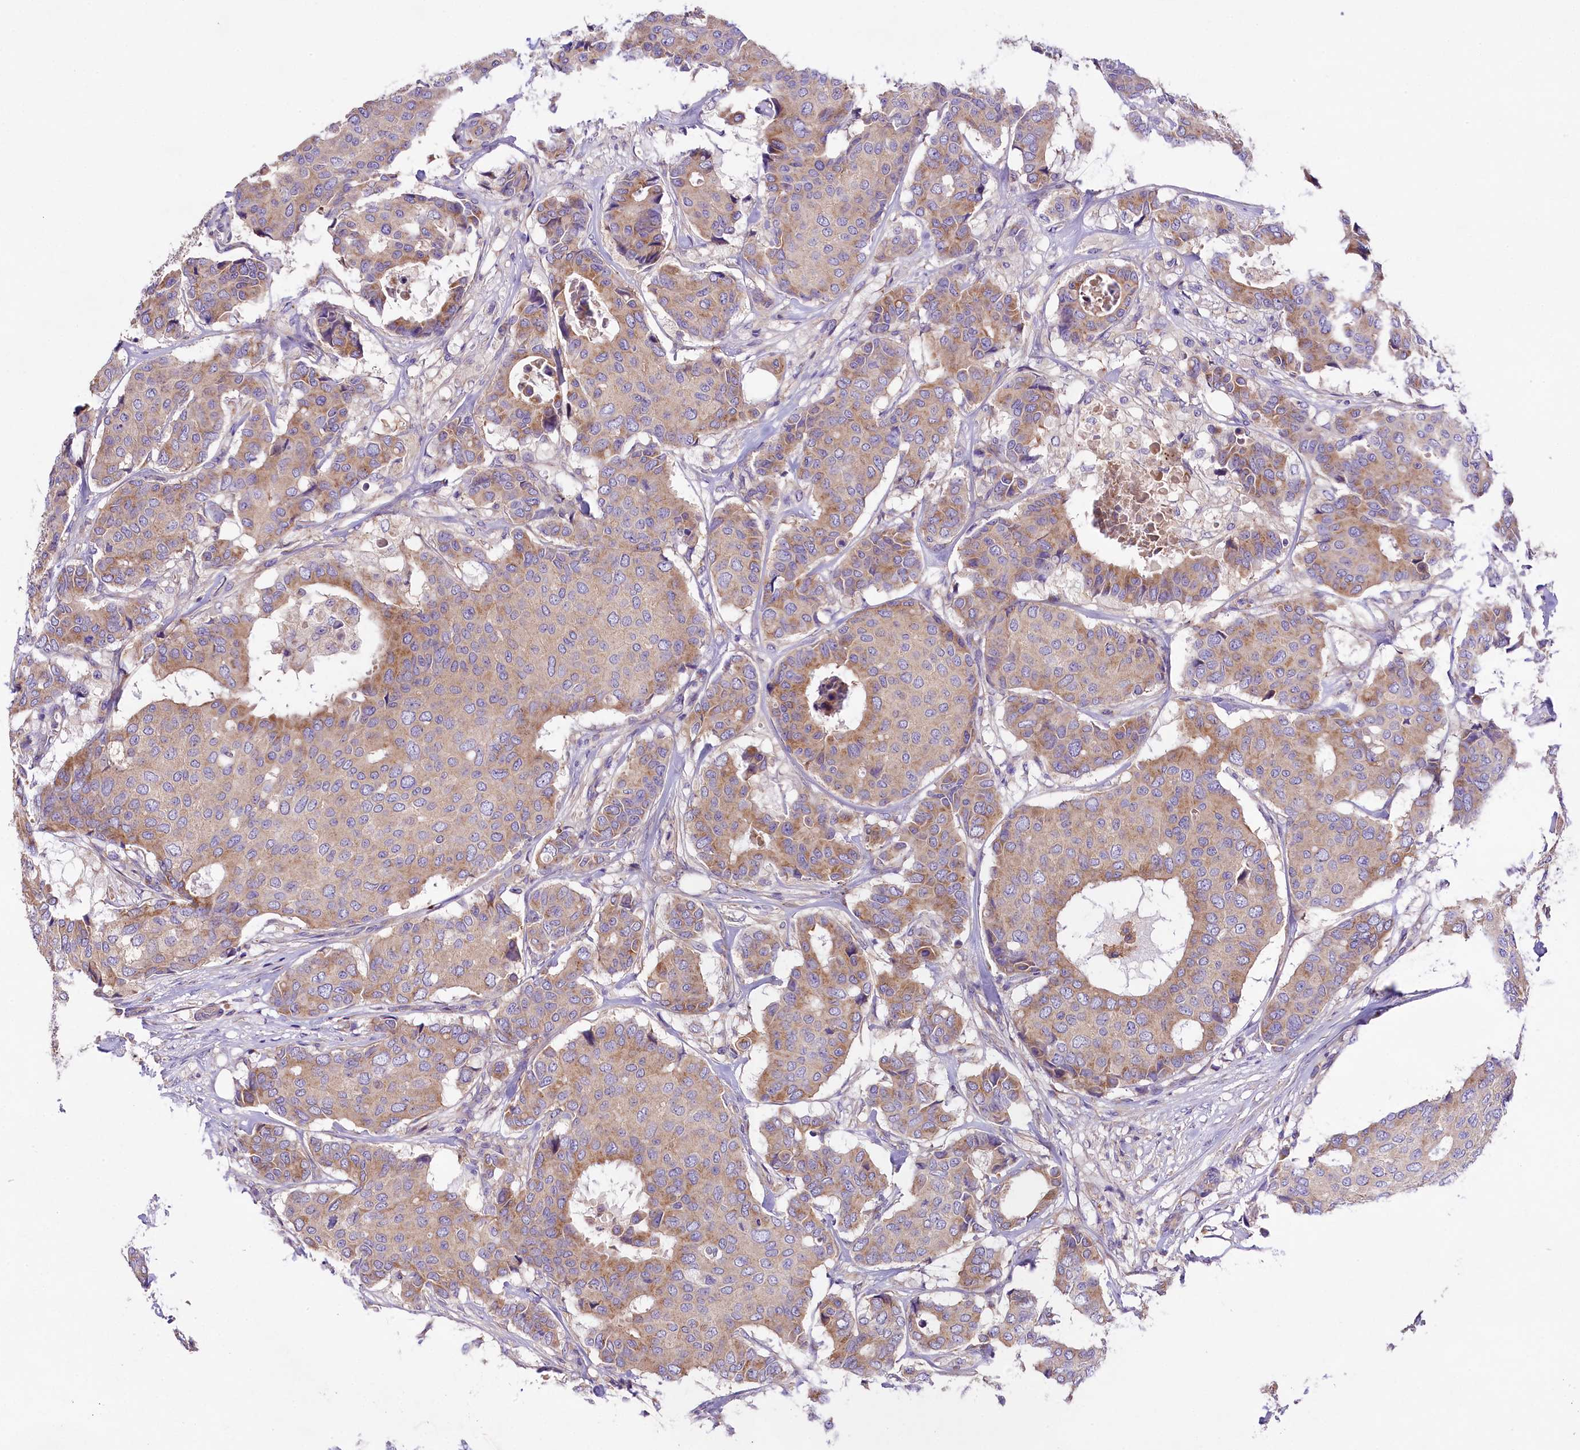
{"staining": {"intensity": "weak", "quantity": "25%-75%", "location": "cytoplasmic/membranous"}, "tissue": "breast cancer", "cell_type": "Tumor cells", "image_type": "cancer", "snomed": [{"axis": "morphology", "description": "Duct carcinoma"}, {"axis": "topography", "description": "Breast"}], "caption": "Protein analysis of invasive ductal carcinoma (breast) tissue reveals weak cytoplasmic/membranous positivity in about 25%-75% of tumor cells.", "gene": "PEMT", "patient": {"sex": "female", "age": 75}}